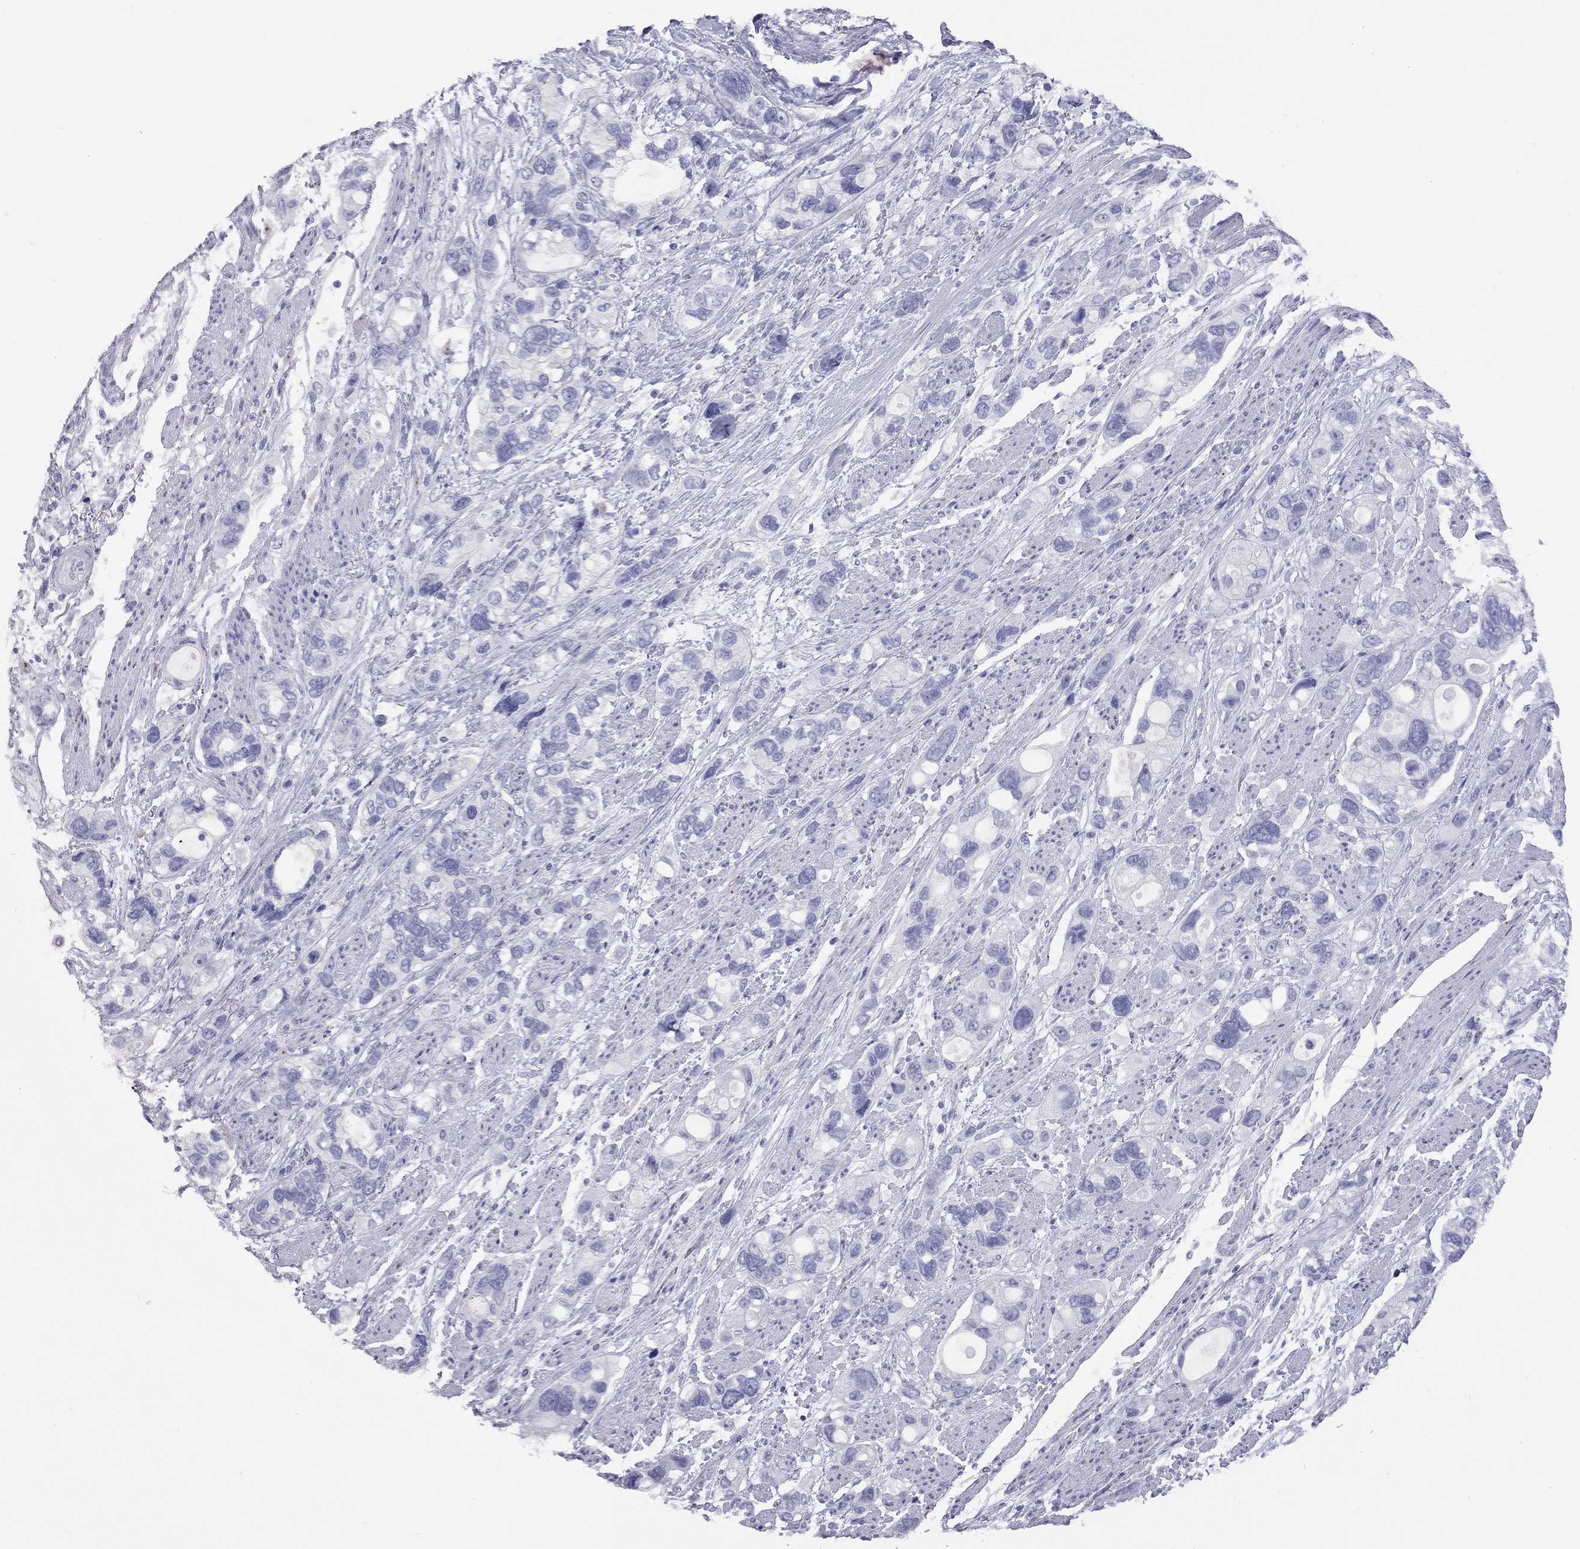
{"staining": {"intensity": "negative", "quantity": "none", "location": "none"}, "tissue": "stomach cancer", "cell_type": "Tumor cells", "image_type": "cancer", "snomed": [{"axis": "morphology", "description": "Adenocarcinoma, NOS"}, {"axis": "topography", "description": "Stomach, upper"}], "caption": "Immunohistochemistry image of neoplastic tissue: stomach cancer stained with DAB shows no significant protein staining in tumor cells.", "gene": "STAG3", "patient": {"sex": "female", "age": 81}}